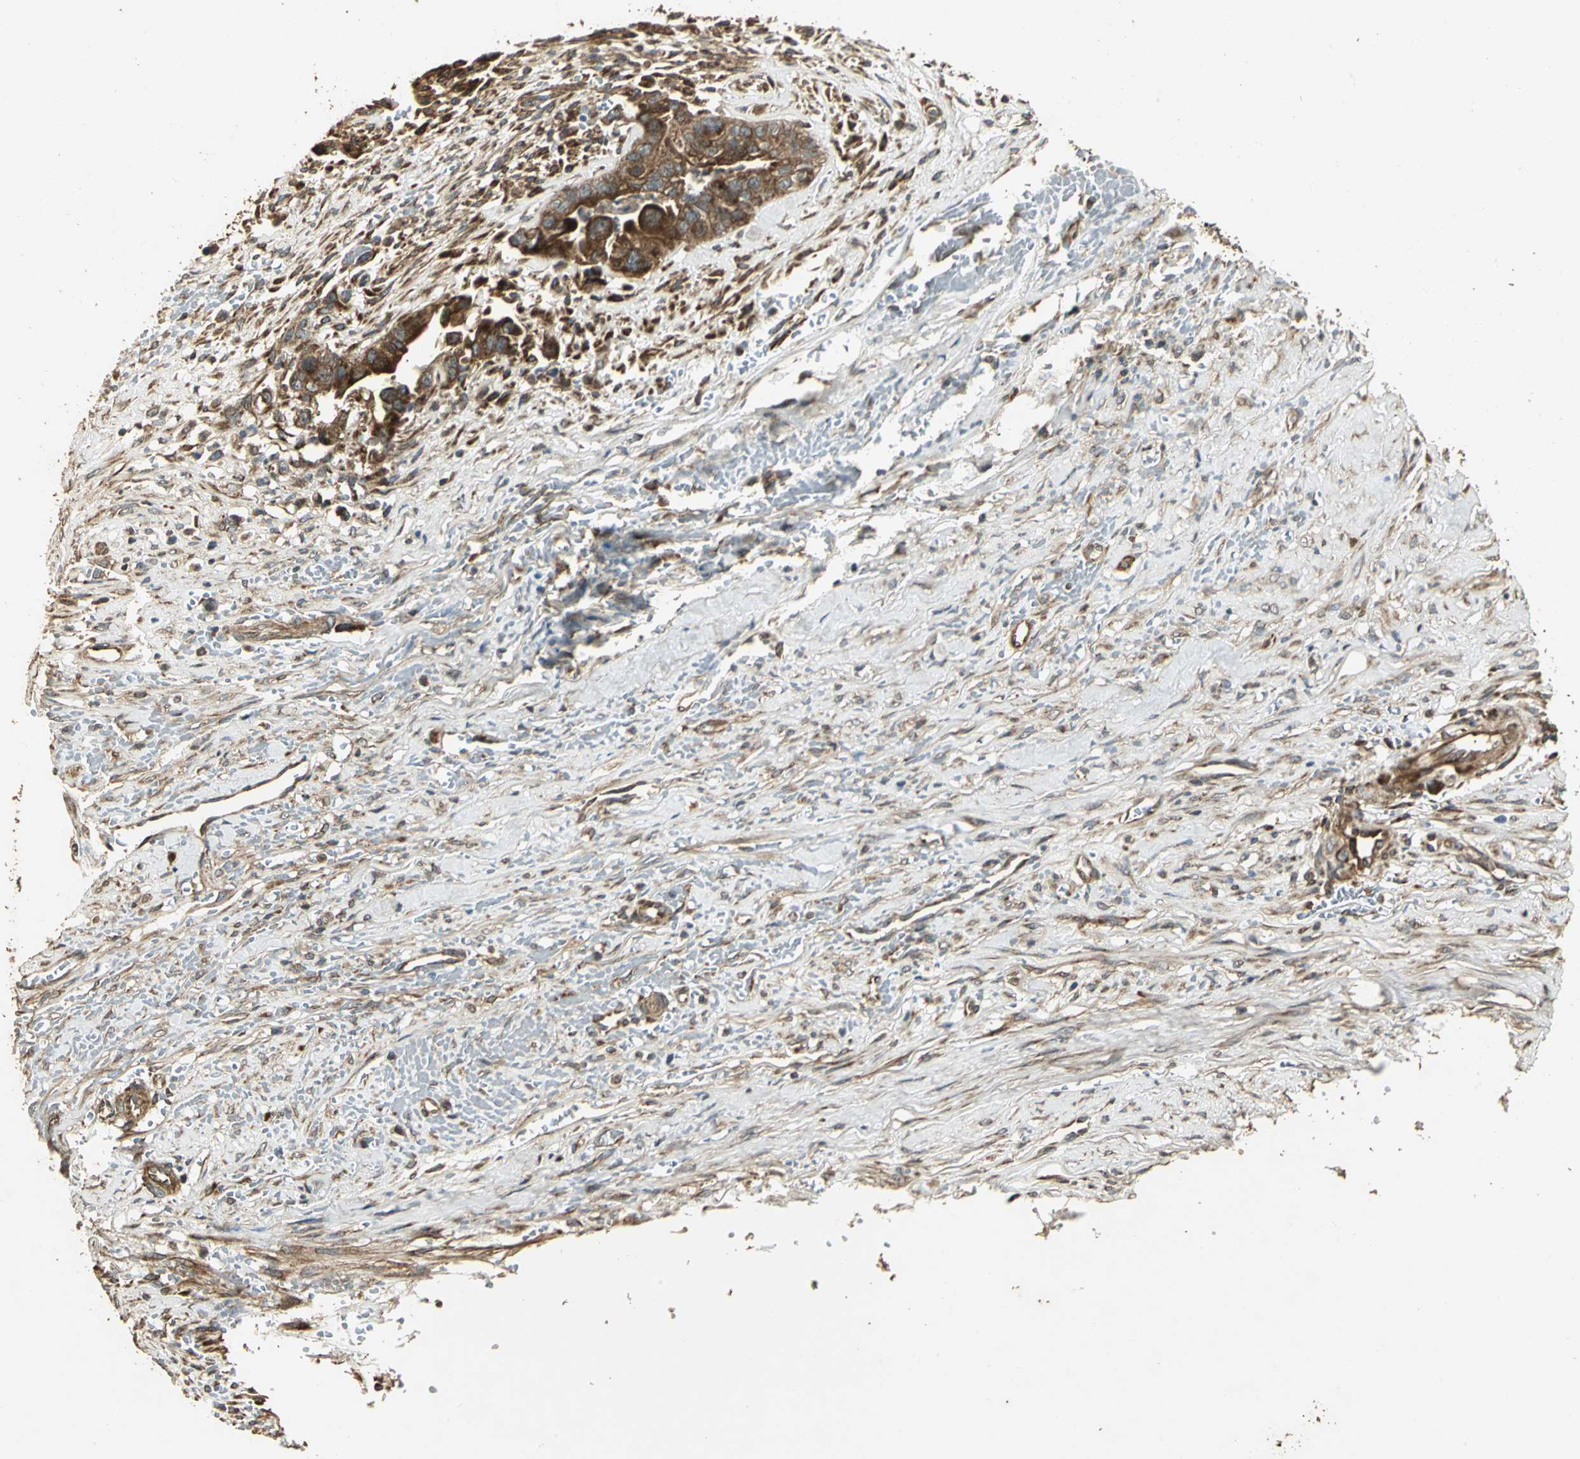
{"staining": {"intensity": "strong", "quantity": ">75%", "location": "cytoplasmic/membranous"}, "tissue": "liver cancer", "cell_type": "Tumor cells", "image_type": "cancer", "snomed": [{"axis": "morphology", "description": "Cholangiocarcinoma"}, {"axis": "topography", "description": "Liver"}], "caption": "Liver cancer (cholangiocarcinoma) stained with IHC shows strong cytoplasmic/membranous expression in about >75% of tumor cells. The staining is performed using DAB (3,3'-diaminobenzidine) brown chromogen to label protein expression. The nuclei are counter-stained blue using hematoxylin.", "gene": "KANK1", "patient": {"sex": "female", "age": 70}}